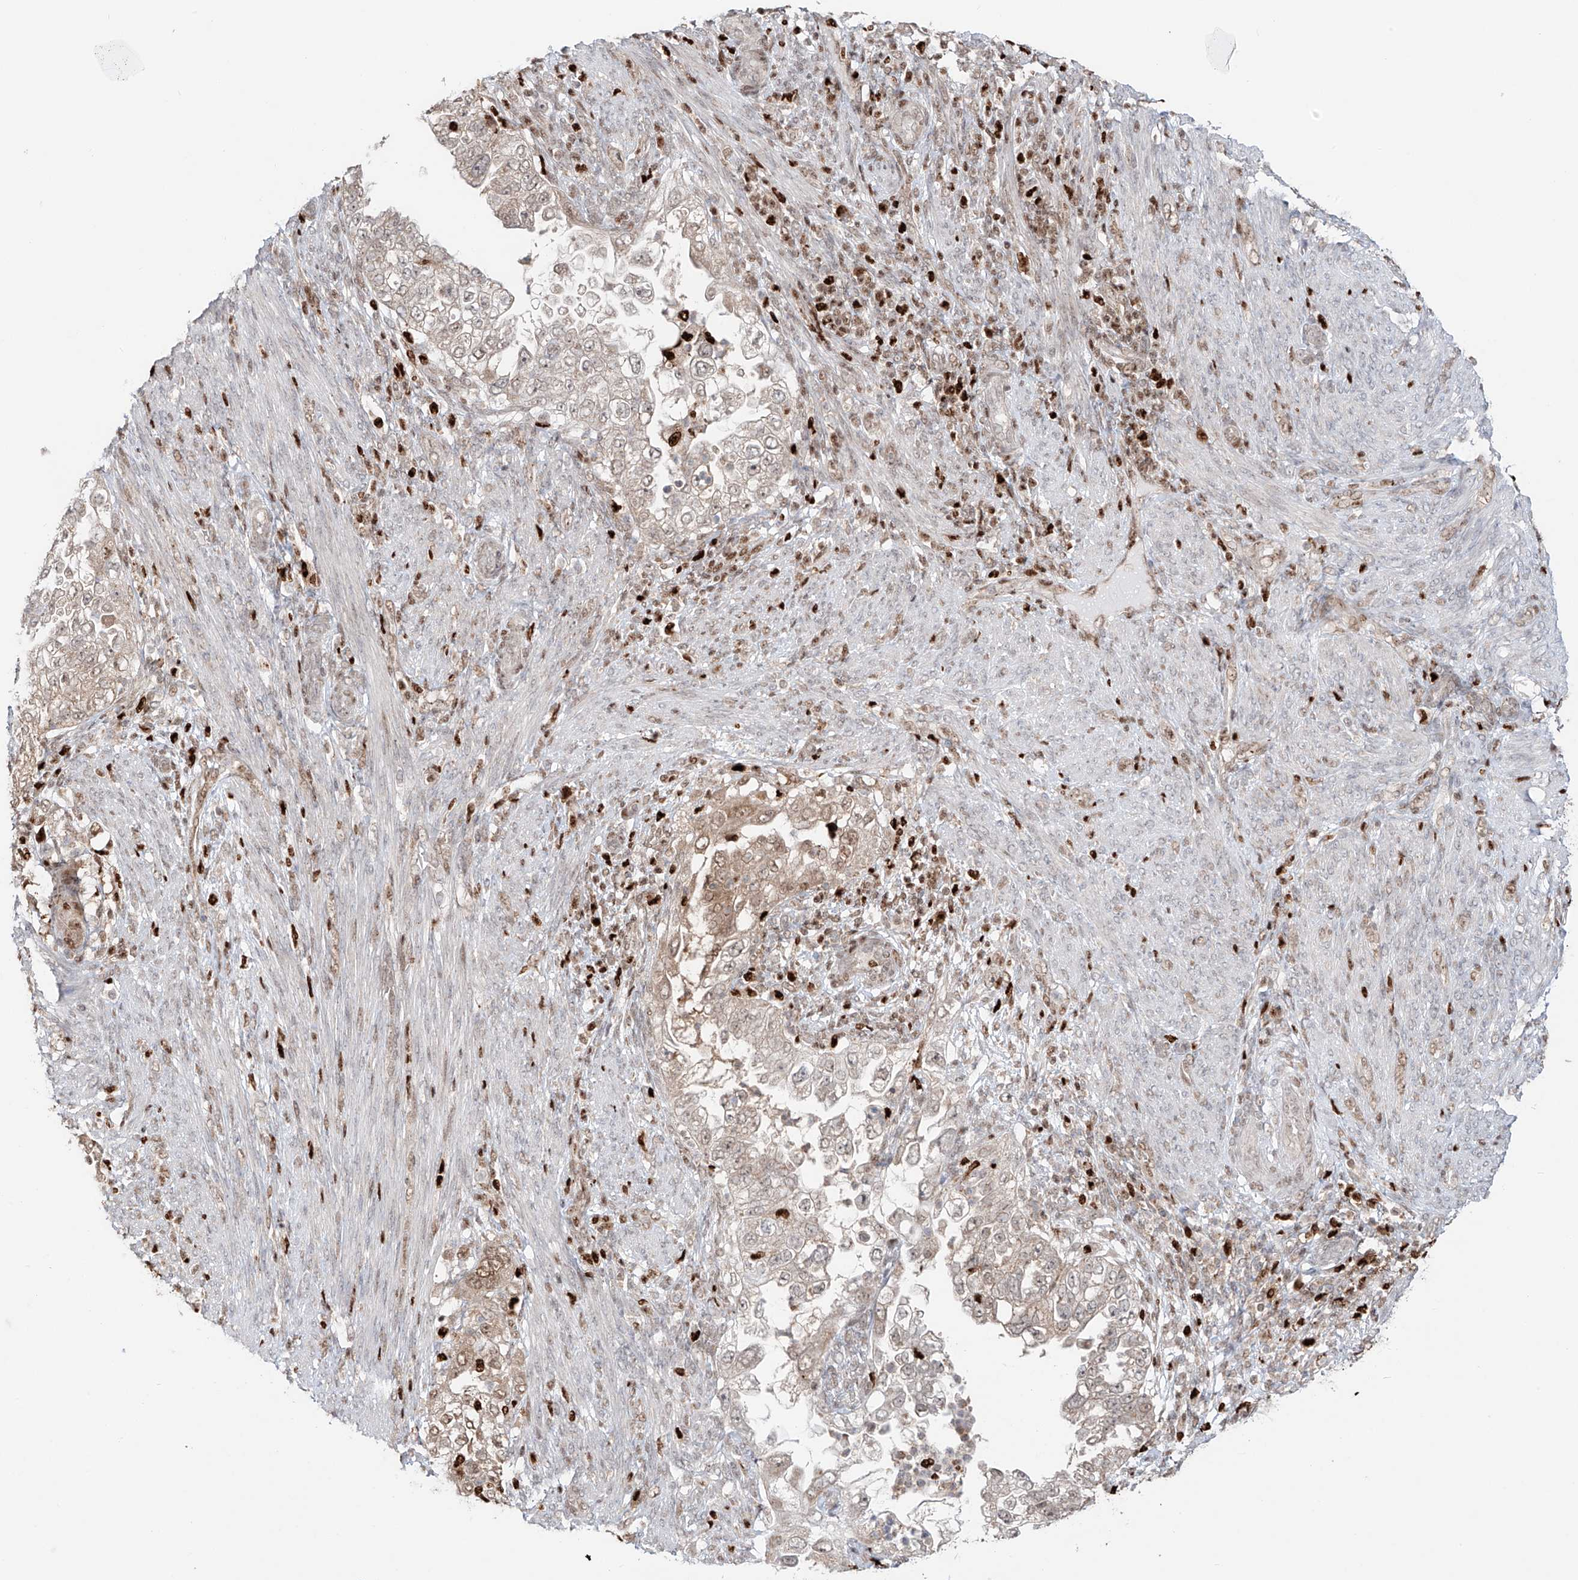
{"staining": {"intensity": "weak", "quantity": "25%-75%", "location": "cytoplasmic/membranous,nuclear"}, "tissue": "endometrial cancer", "cell_type": "Tumor cells", "image_type": "cancer", "snomed": [{"axis": "morphology", "description": "Adenocarcinoma, NOS"}, {"axis": "topography", "description": "Endometrium"}], "caption": "A high-resolution histopathology image shows immunohistochemistry staining of endometrial cancer, which reveals weak cytoplasmic/membranous and nuclear staining in about 25%-75% of tumor cells.", "gene": "DZIP1L", "patient": {"sex": "female", "age": 85}}